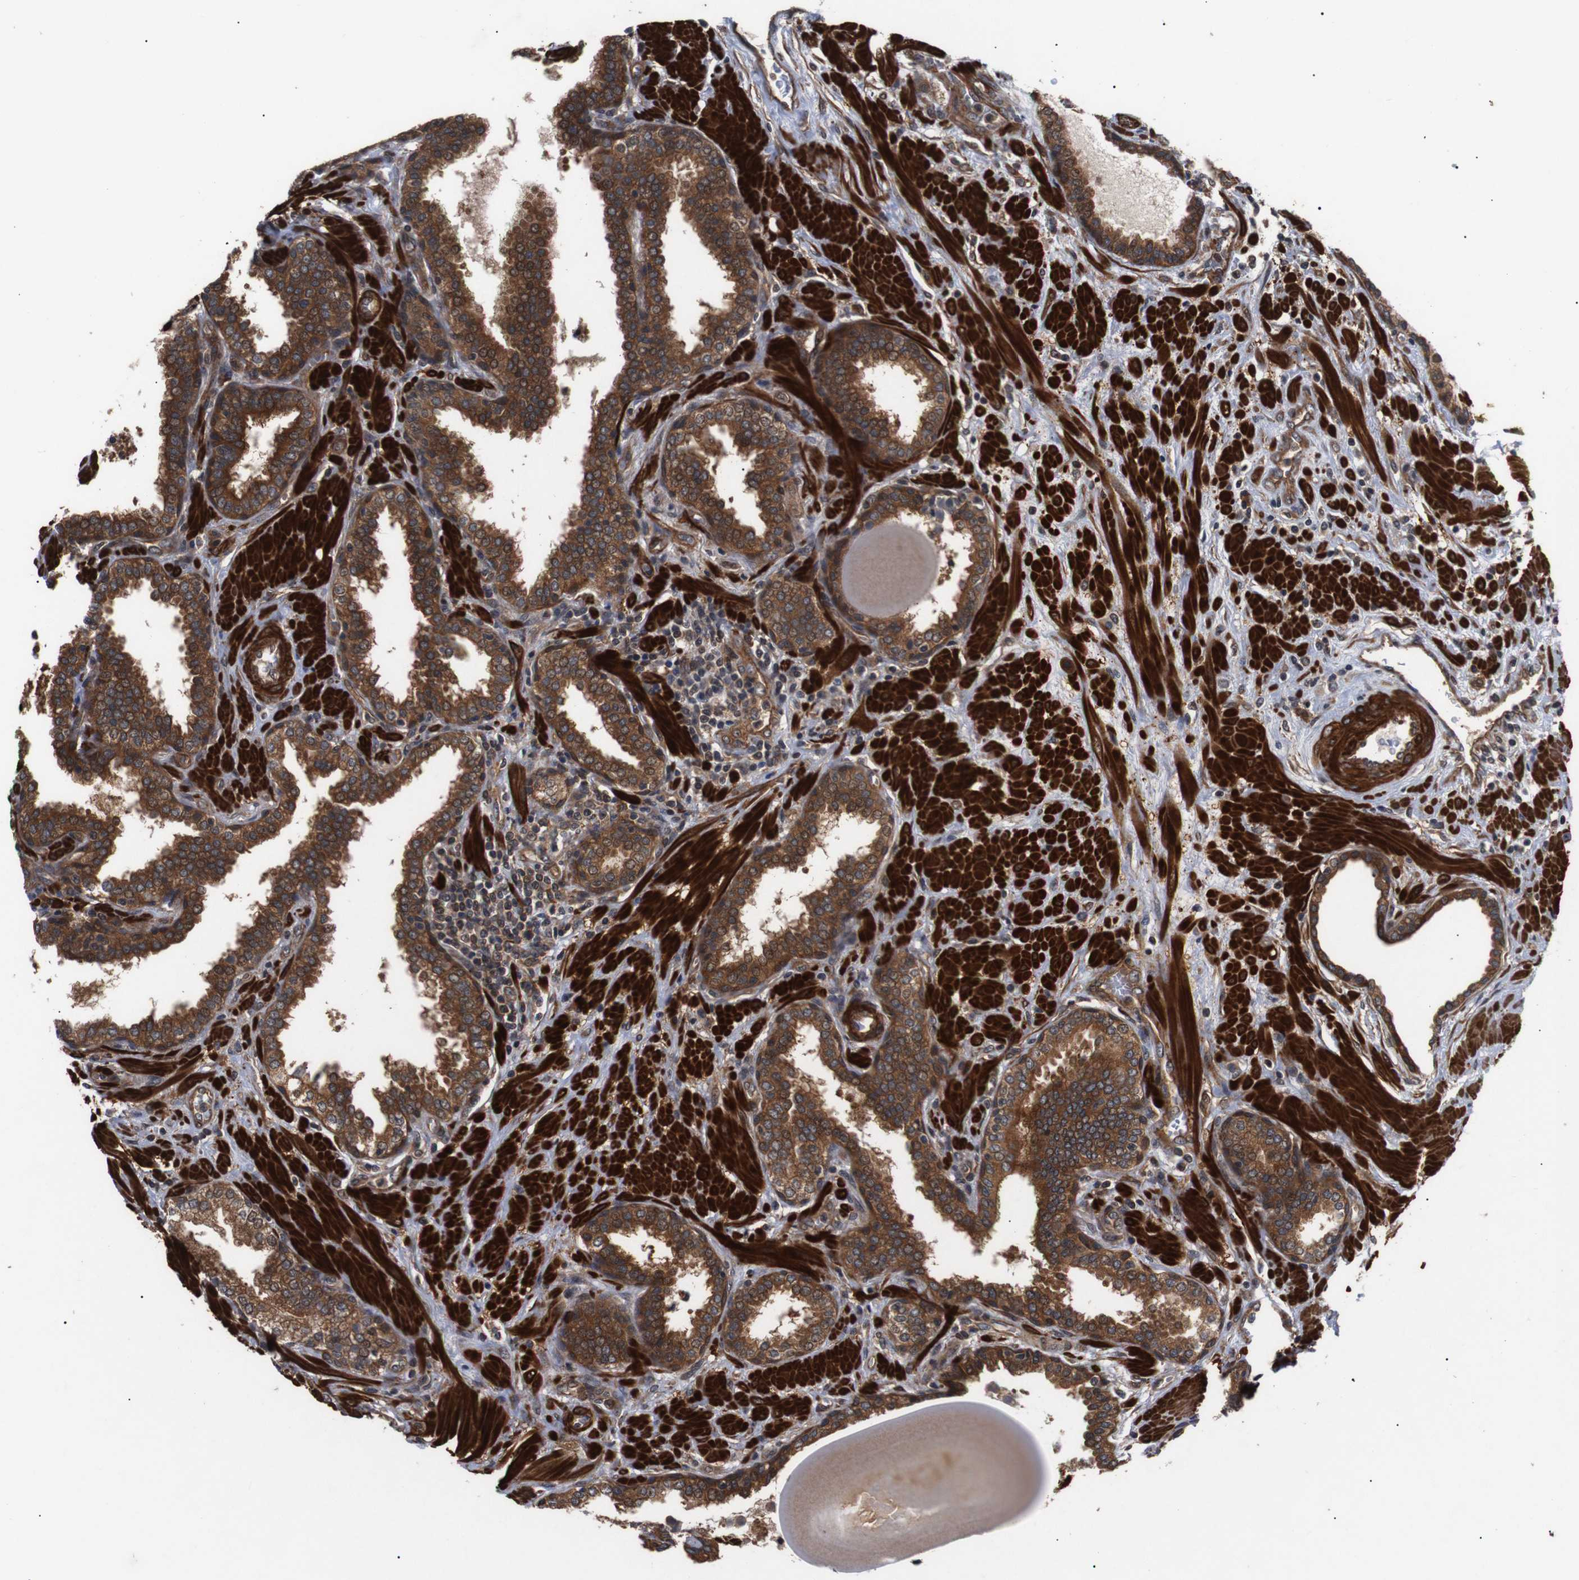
{"staining": {"intensity": "strong", "quantity": ">75%", "location": "cytoplasmic/membranous"}, "tissue": "prostate", "cell_type": "Glandular cells", "image_type": "normal", "snomed": [{"axis": "morphology", "description": "Normal tissue, NOS"}, {"axis": "topography", "description": "Prostate"}], "caption": "Prostate stained for a protein exhibits strong cytoplasmic/membranous positivity in glandular cells. (DAB (3,3'-diaminobenzidine) IHC with brightfield microscopy, high magnification).", "gene": "PAWR", "patient": {"sex": "male", "age": 51}}